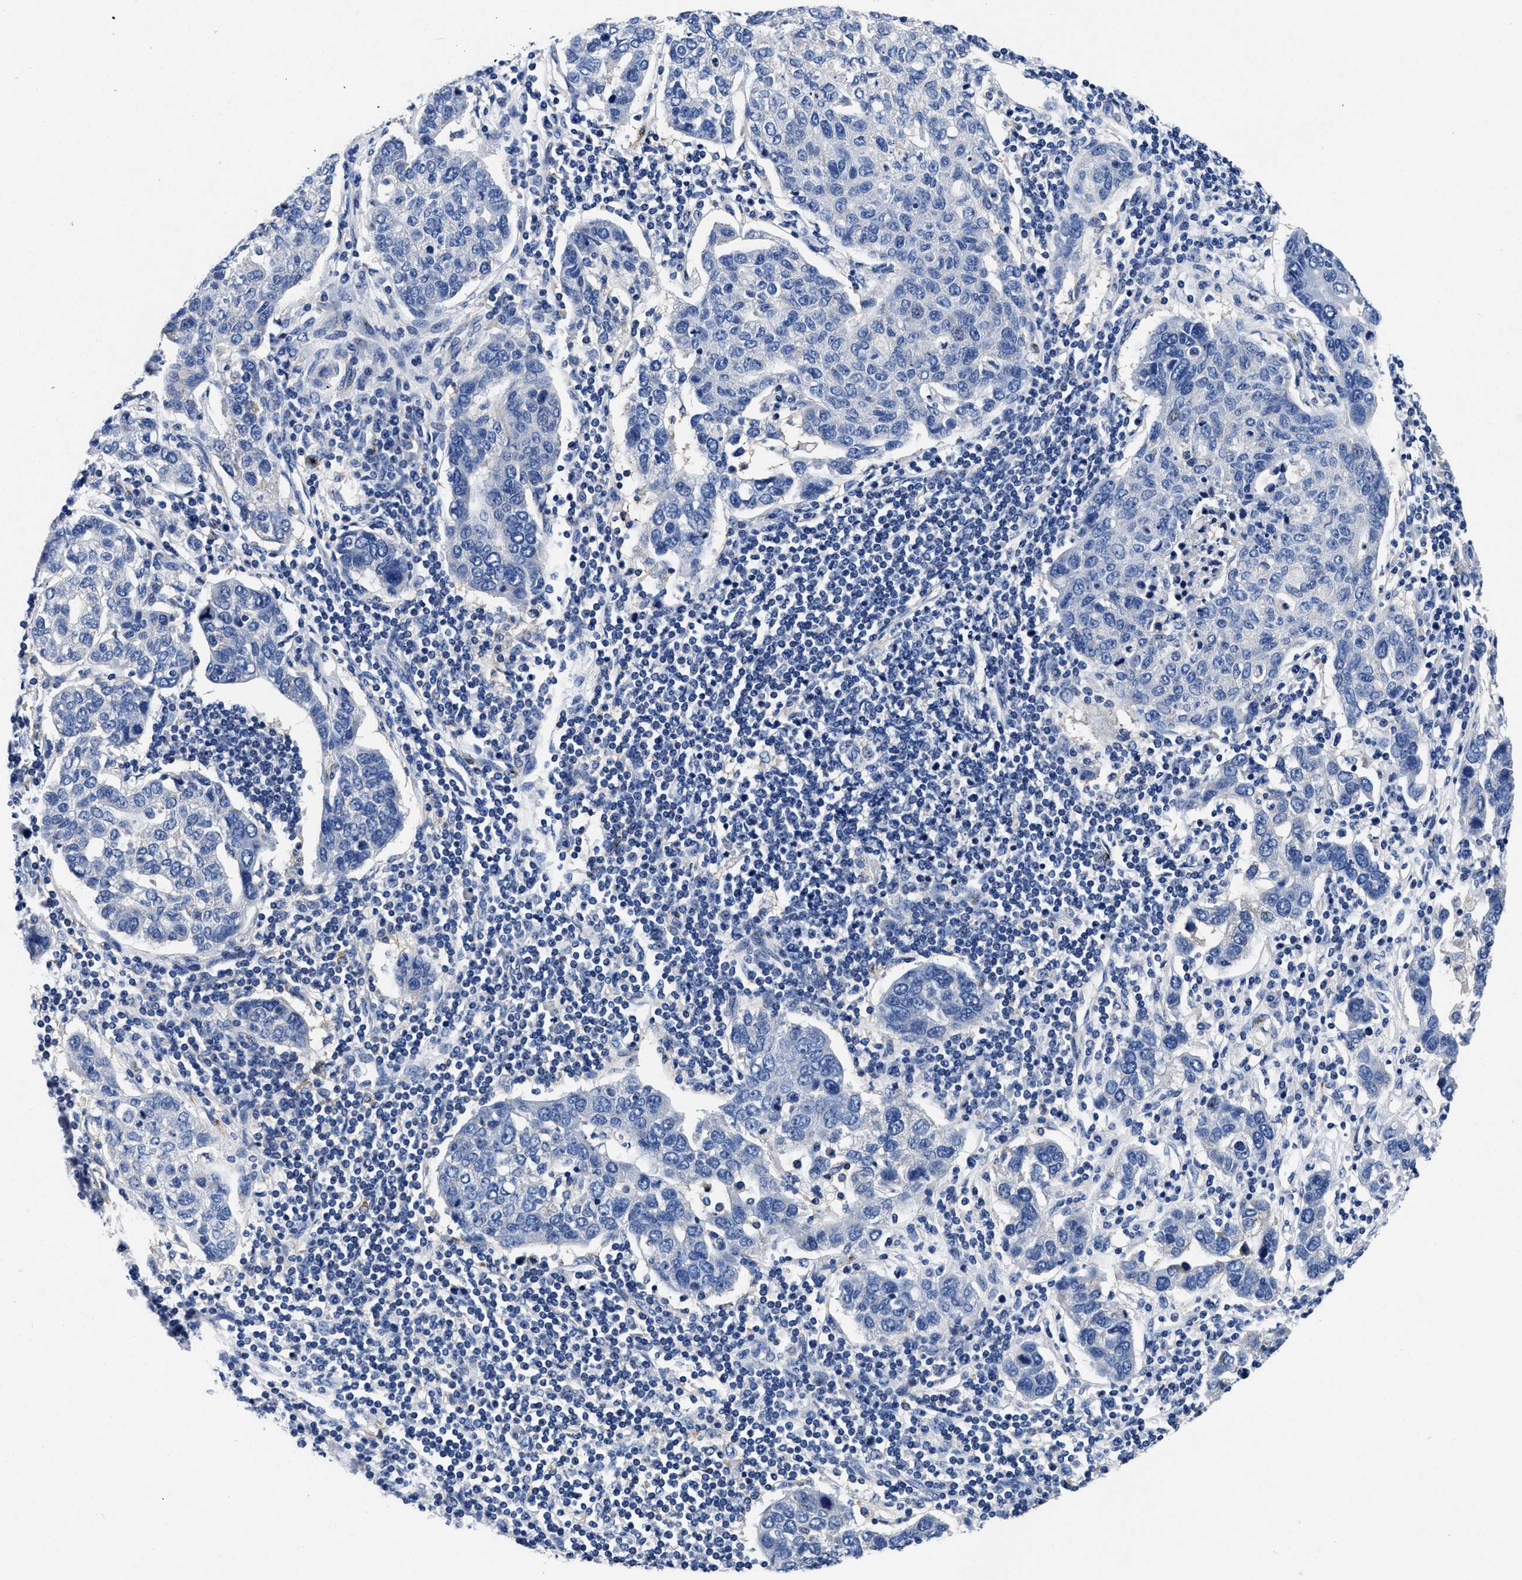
{"staining": {"intensity": "negative", "quantity": "none", "location": "none"}, "tissue": "pancreatic cancer", "cell_type": "Tumor cells", "image_type": "cancer", "snomed": [{"axis": "morphology", "description": "Adenocarcinoma, NOS"}, {"axis": "topography", "description": "Pancreas"}], "caption": "High power microscopy photomicrograph of an immunohistochemistry histopathology image of pancreatic adenocarcinoma, revealing no significant expression in tumor cells.", "gene": "SLC35F1", "patient": {"sex": "female", "age": 61}}